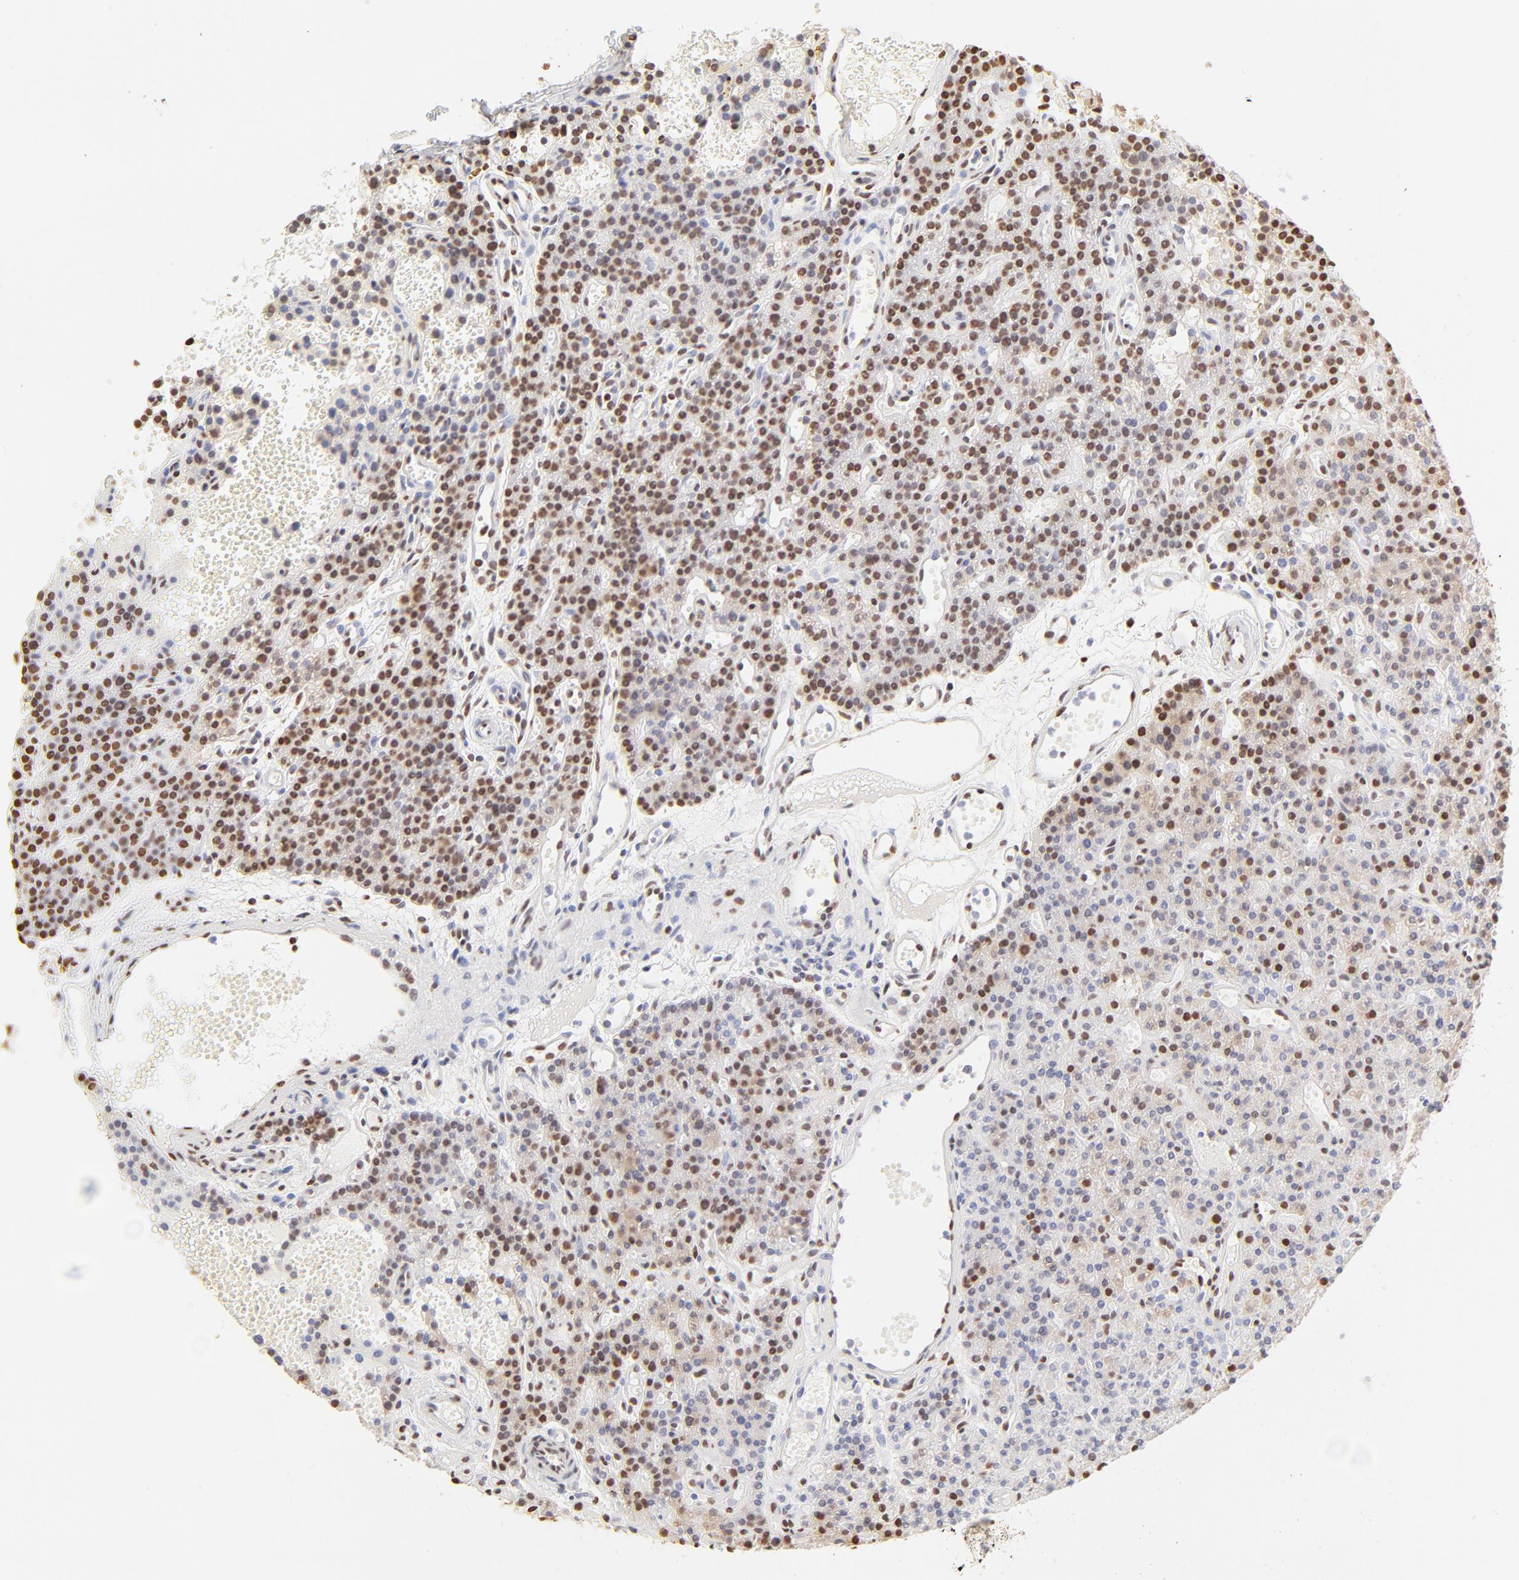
{"staining": {"intensity": "strong", "quantity": ">75%", "location": "cytoplasmic/membranous,nuclear"}, "tissue": "parathyroid gland", "cell_type": "Glandular cells", "image_type": "normal", "snomed": [{"axis": "morphology", "description": "Normal tissue, NOS"}, {"axis": "topography", "description": "Parathyroid gland"}], "caption": "About >75% of glandular cells in normal parathyroid gland reveal strong cytoplasmic/membranous,nuclear protein staining as visualized by brown immunohistochemical staining.", "gene": "ZNF540", "patient": {"sex": "male", "age": 25}}